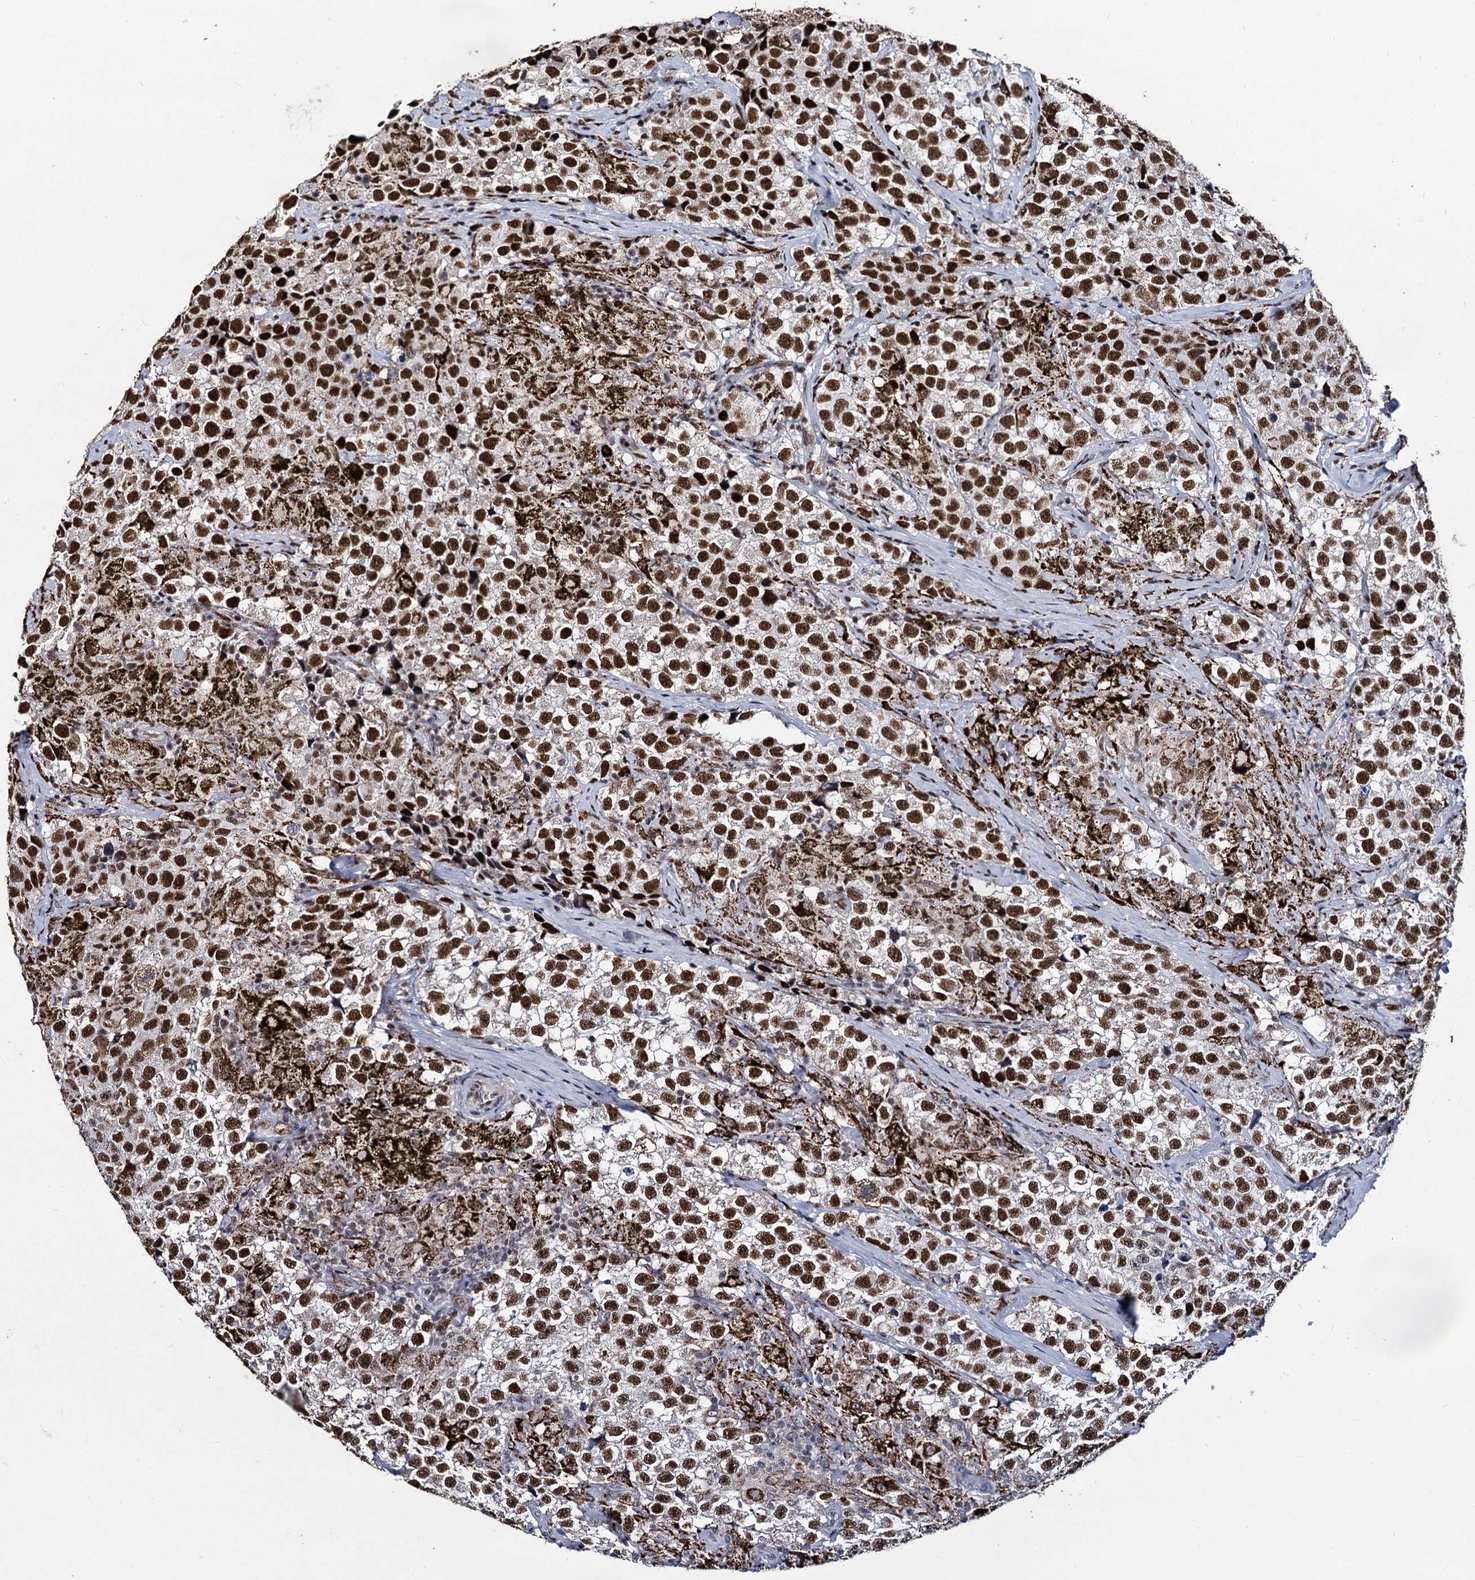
{"staining": {"intensity": "strong", "quantity": ">75%", "location": "nuclear"}, "tissue": "testis cancer", "cell_type": "Tumor cells", "image_type": "cancer", "snomed": [{"axis": "morphology", "description": "Seminoma, NOS"}, {"axis": "topography", "description": "Testis"}], "caption": "Human seminoma (testis) stained with a protein marker reveals strong staining in tumor cells.", "gene": "RPUSD4", "patient": {"sex": "male", "age": 46}}